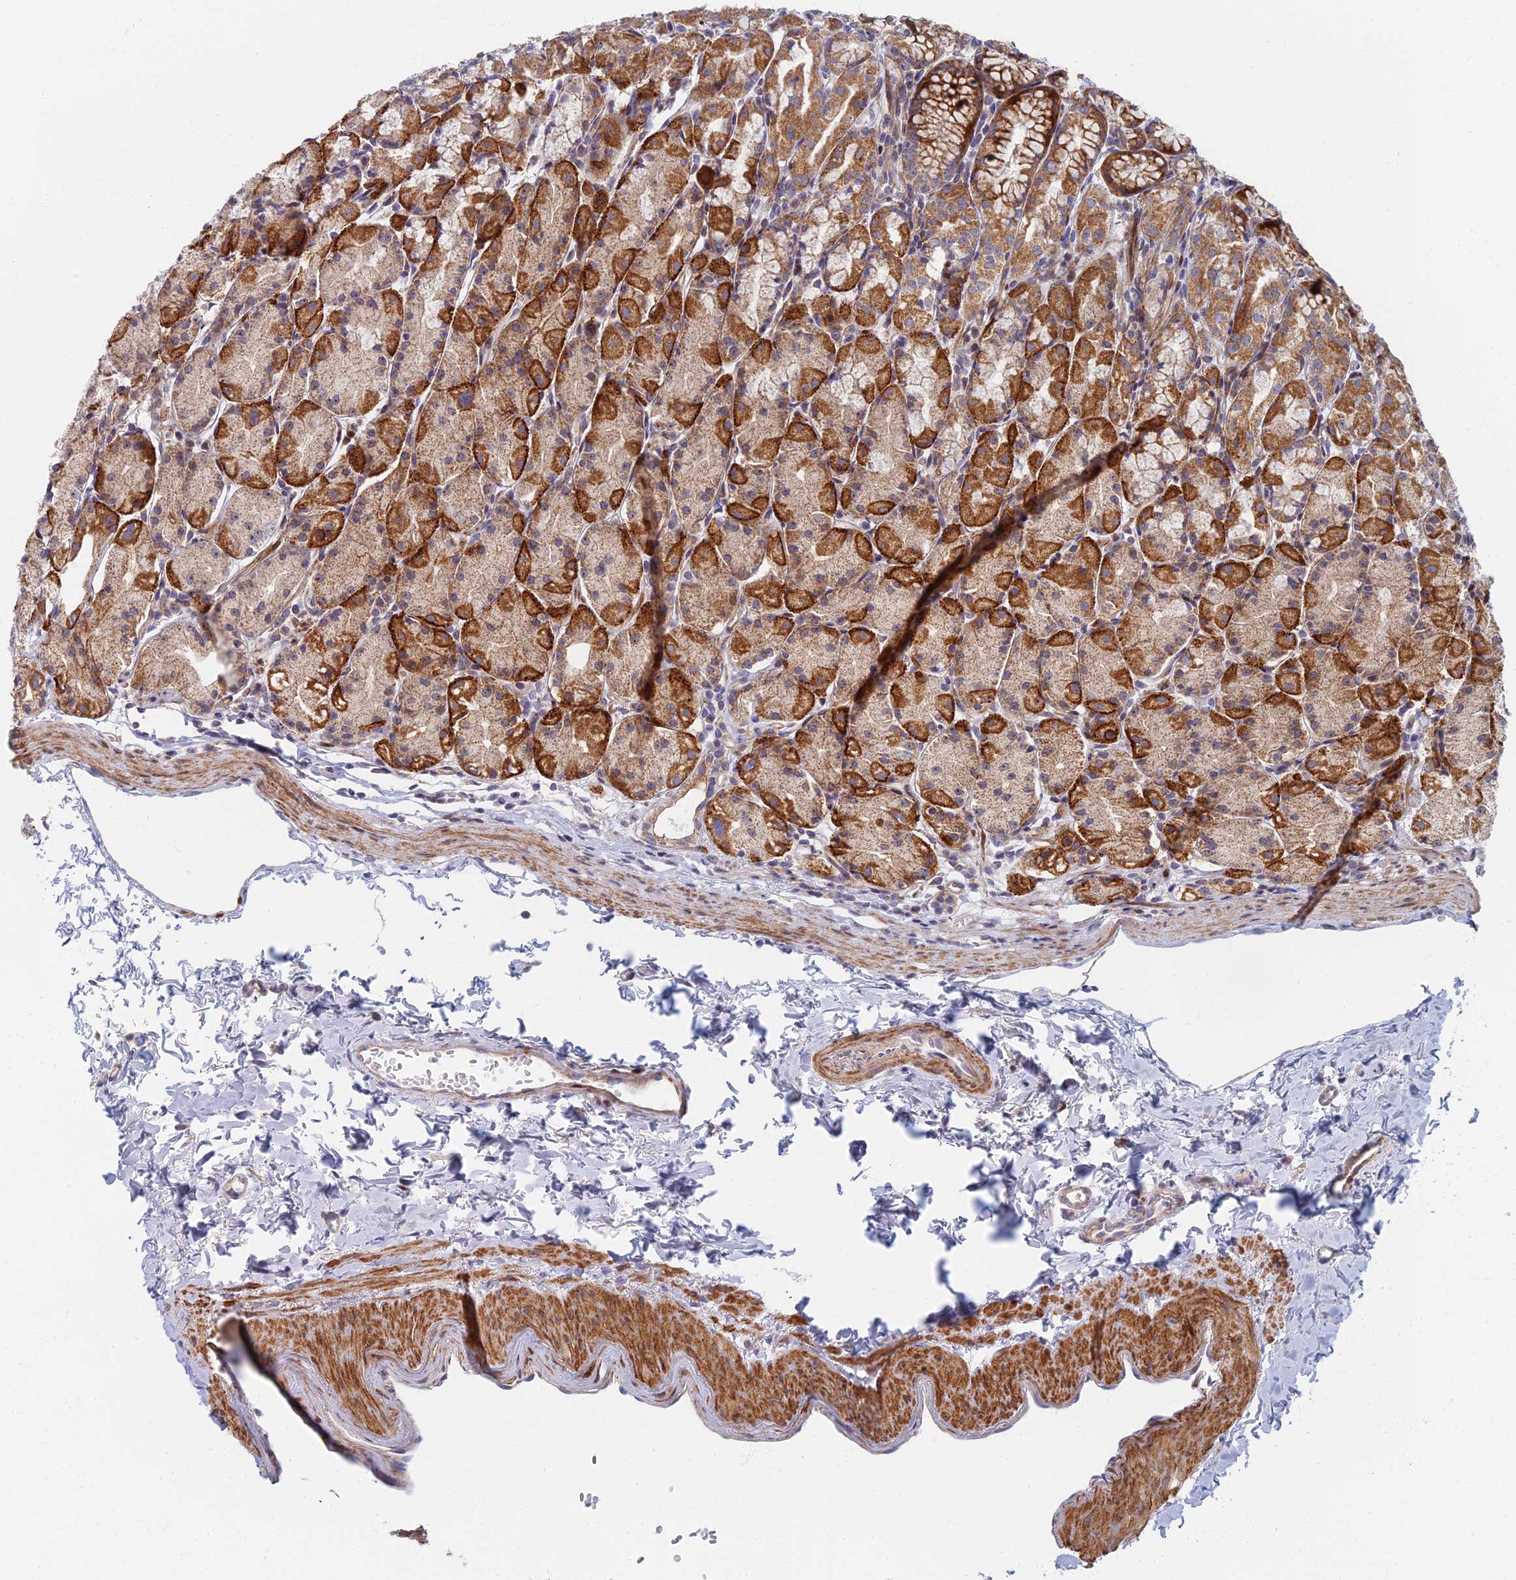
{"staining": {"intensity": "strong", "quantity": "25%-75%", "location": "cytoplasmic/membranous"}, "tissue": "stomach", "cell_type": "Glandular cells", "image_type": "normal", "snomed": [{"axis": "morphology", "description": "Normal tissue, NOS"}, {"axis": "topography", "description": "Stomach, upper"}], "caption": "Stomach stained with IHC demonstrates strong cytoplasmic/membranous positivity in approximately 25%-75% of glandular cells. (Stains: DAB in brown, nuclei in blue, Microscopy: brightfield microscopy at high magnification).", "gene": "C15orf40", "patient": {"sex": "male", "age": 47}}